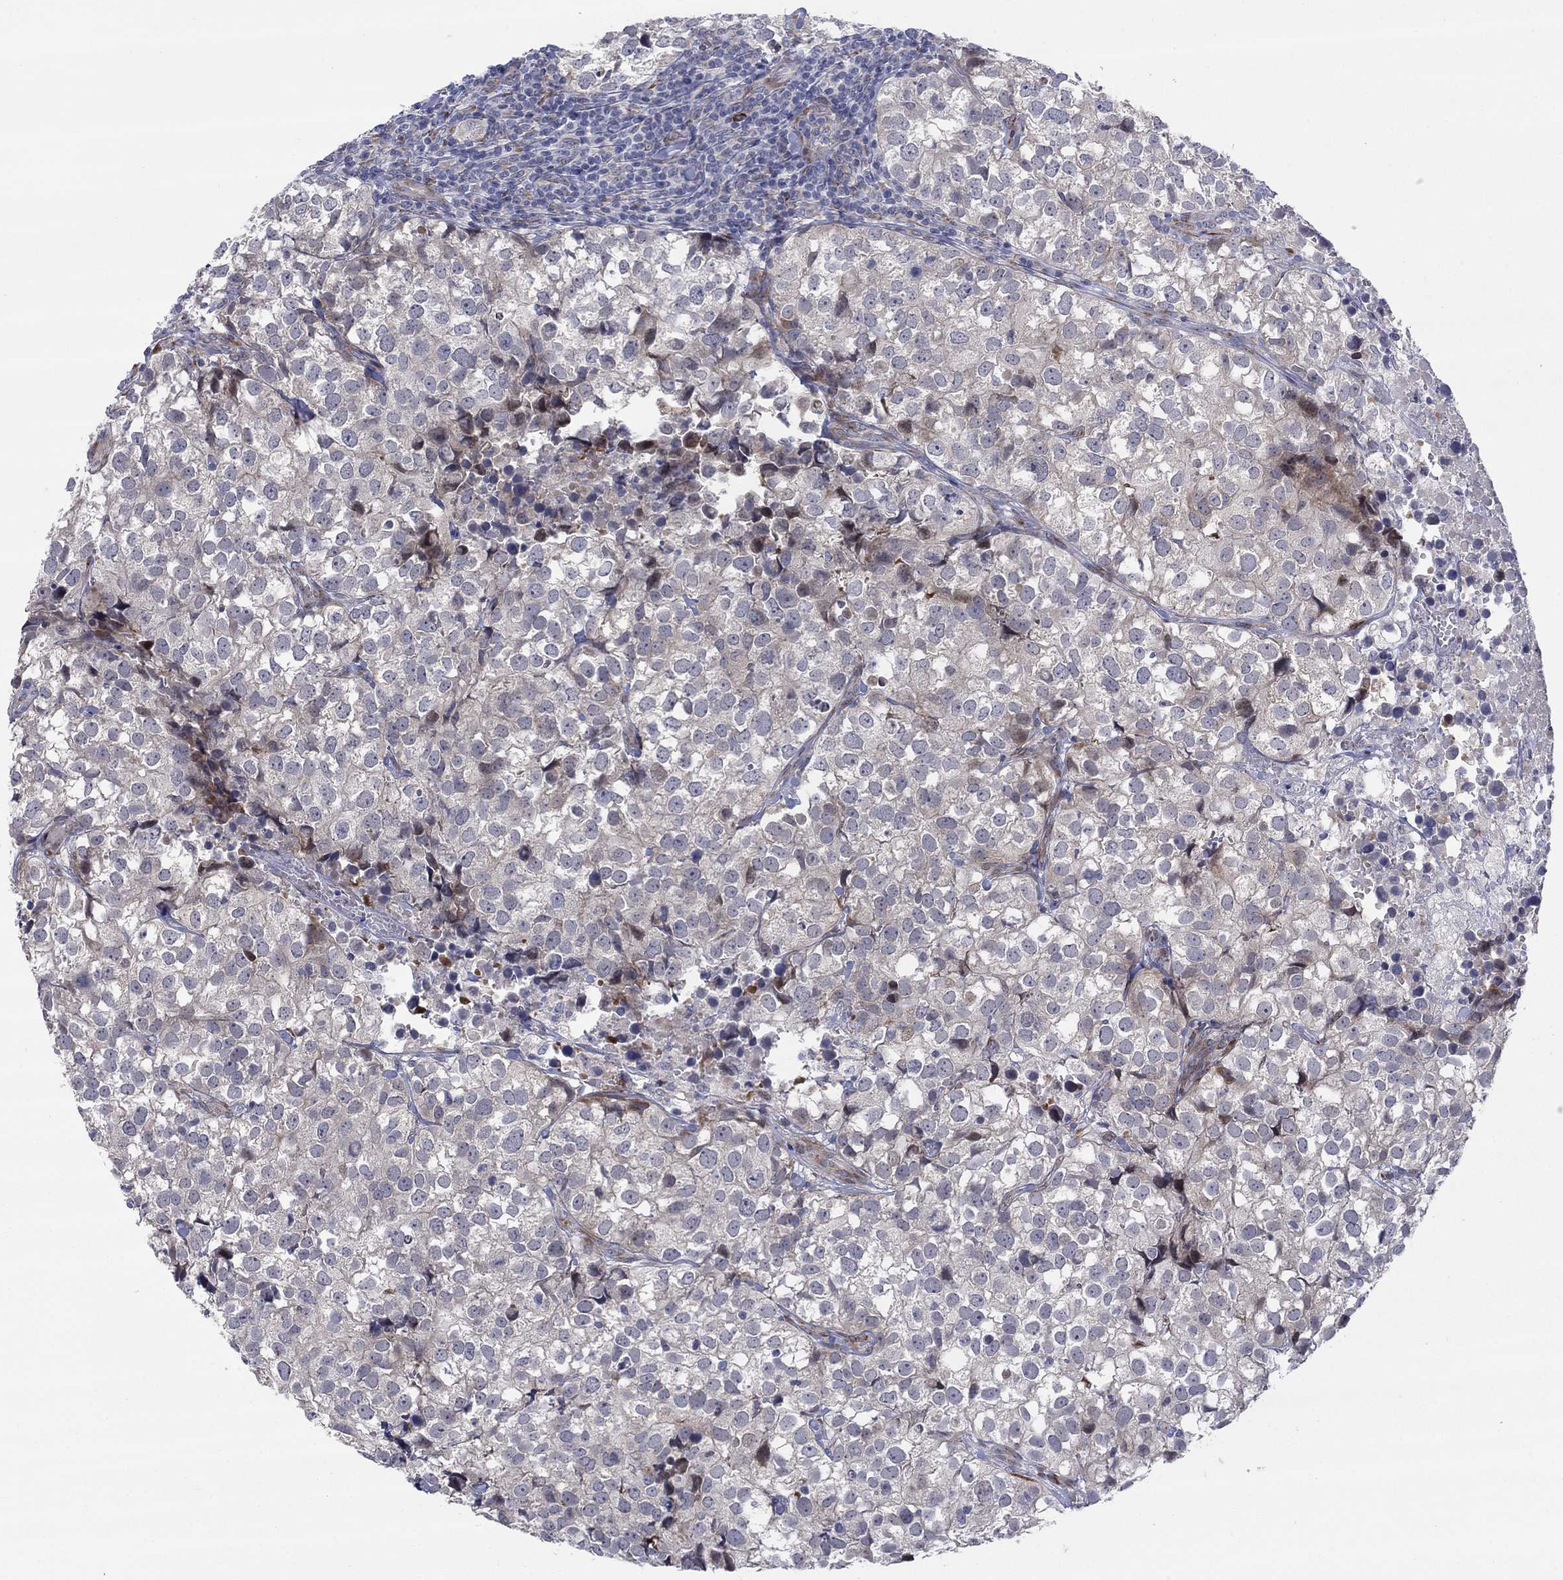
{"staining": {"intensity": "negative", "quantity": "none", "location": "none"}, "tissue": "breast cancer", "cell_type": "Tumor cells", "image_type": "cancer", "snomed": [{"axis": "morphology", "description": "Duct carcinoma"}, {"axis": "topography", "description": "Breast"}], "caption": "Immunohistochemistry (IHC) of human breast cancer exhibits no expression in tumor cells.", "gene": "TTC21B", "patient": {"sex": "female", "age": 30}}